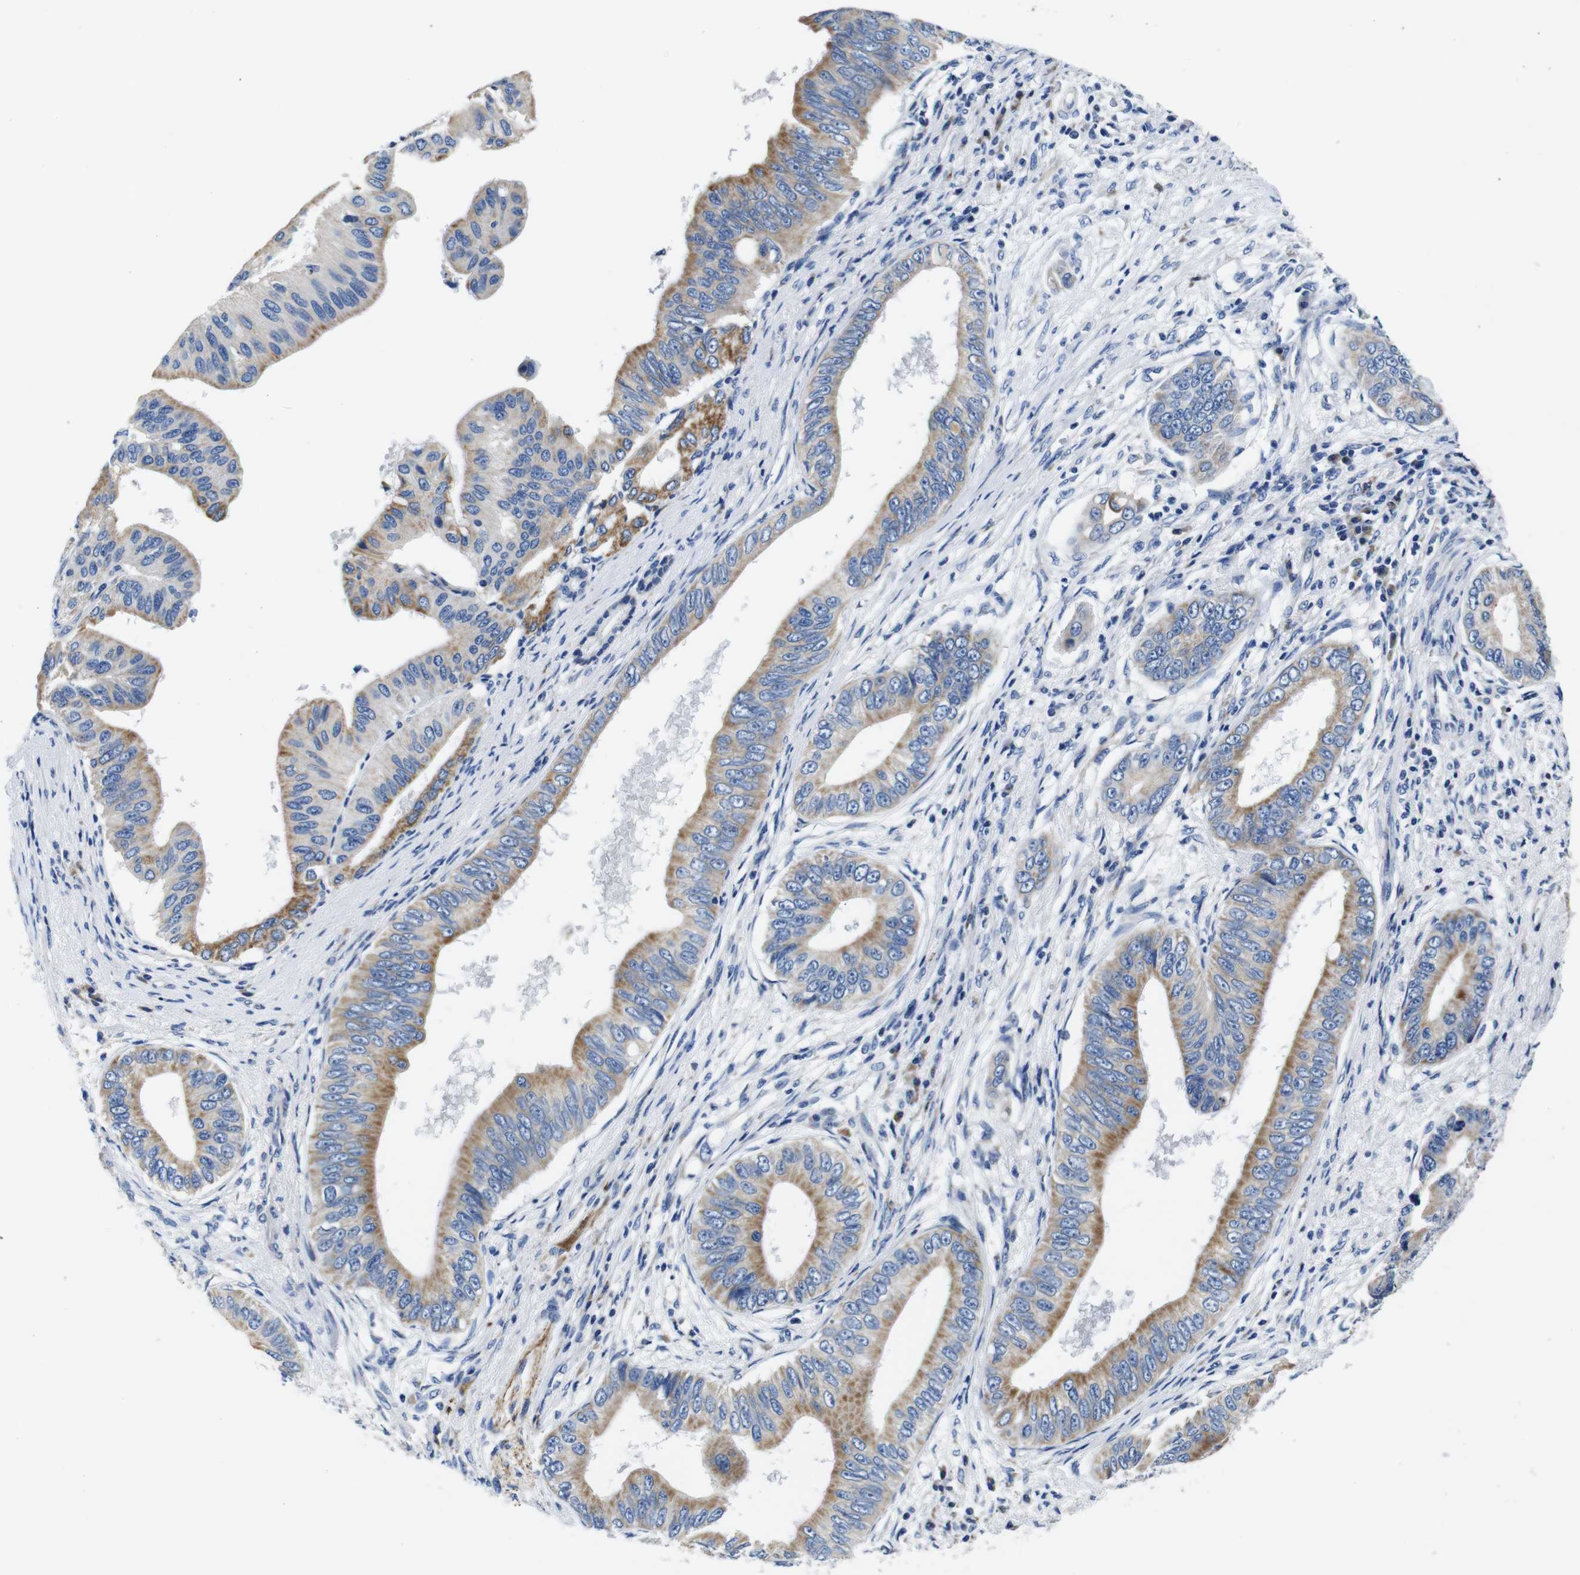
{"staining": {"intensity": "moderate", "quantity": "25%-75%", "location": "cytoplasmic/membranous"}, "tissue": "pancreatic cancer", "cell_type": "Tumor cells", "image_type": "cancer", "snomed": [{"axis": "morphology", "description": "Adenocarcinoma, NOS"}, {"axis": "topography", "description": "Pancreas"}], "caption": "Tumor cells exhibit medium levels of moderate cytoplasmic/membranous positivity in about 25%-75% of cells in pancreatic adenocarcinoma.", "gene": "SNX19", "patient": {"sex": "male", "age": 77}}